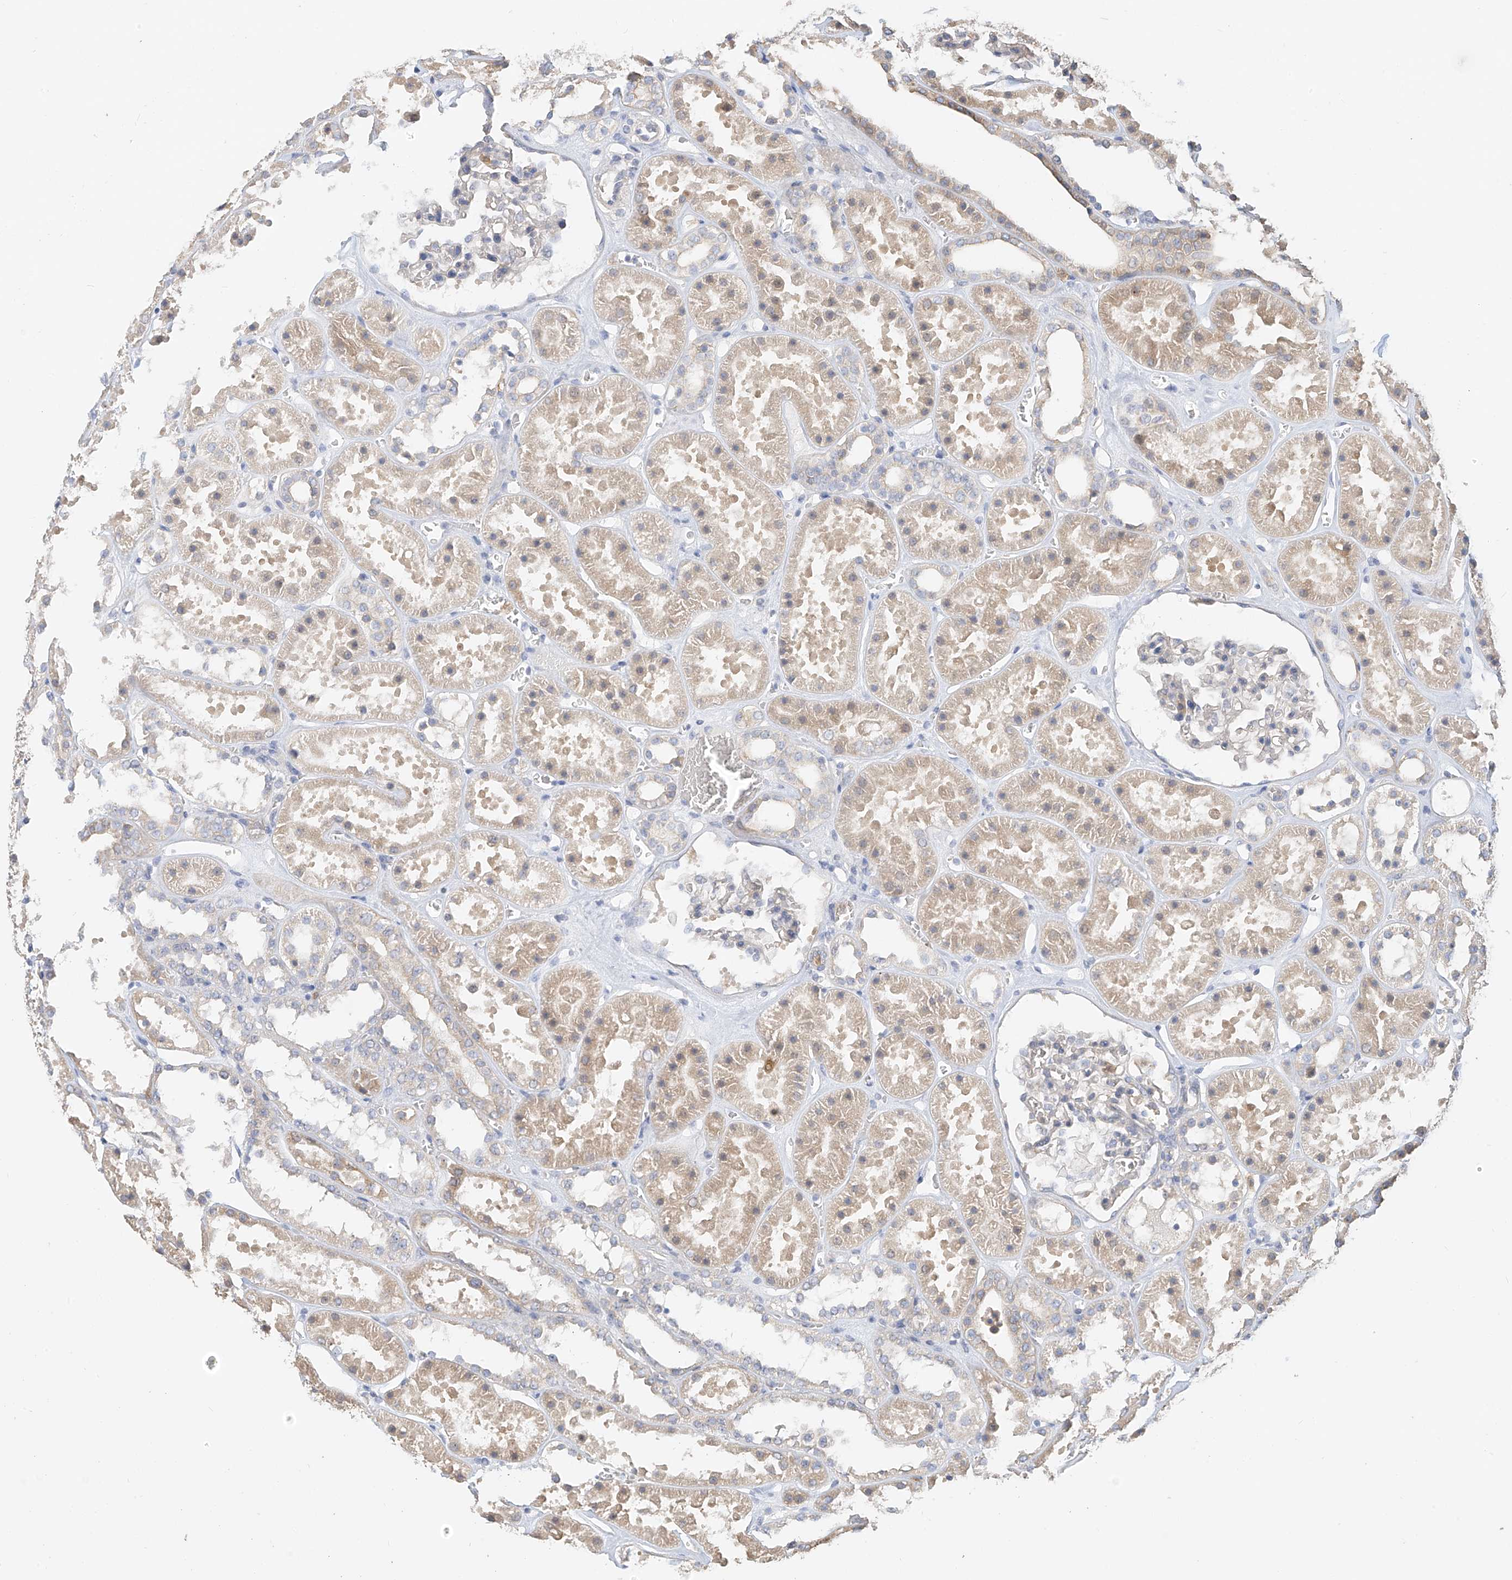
{"staining": {"intensity": "moderate", "quantity": "<25%", "location": "cytoplasmic/membranous"}, "tissue": "kidney", "cell_type": "Cells in glomeruli", "image_type": "normal", "snomed": [{"axis": "morphology", "description": "Normal tissue, NOS"}, {"axis": "topography", "description": "Kidney"}], "caption": "Benign kidney was stained to show a protein in brown. There is low levels of moderate cytoplasmic/membranous positivity in about <25% of cells in glomeruli.", "gene": "OFD1", "patient": {"sex": "female", "age": 41}}